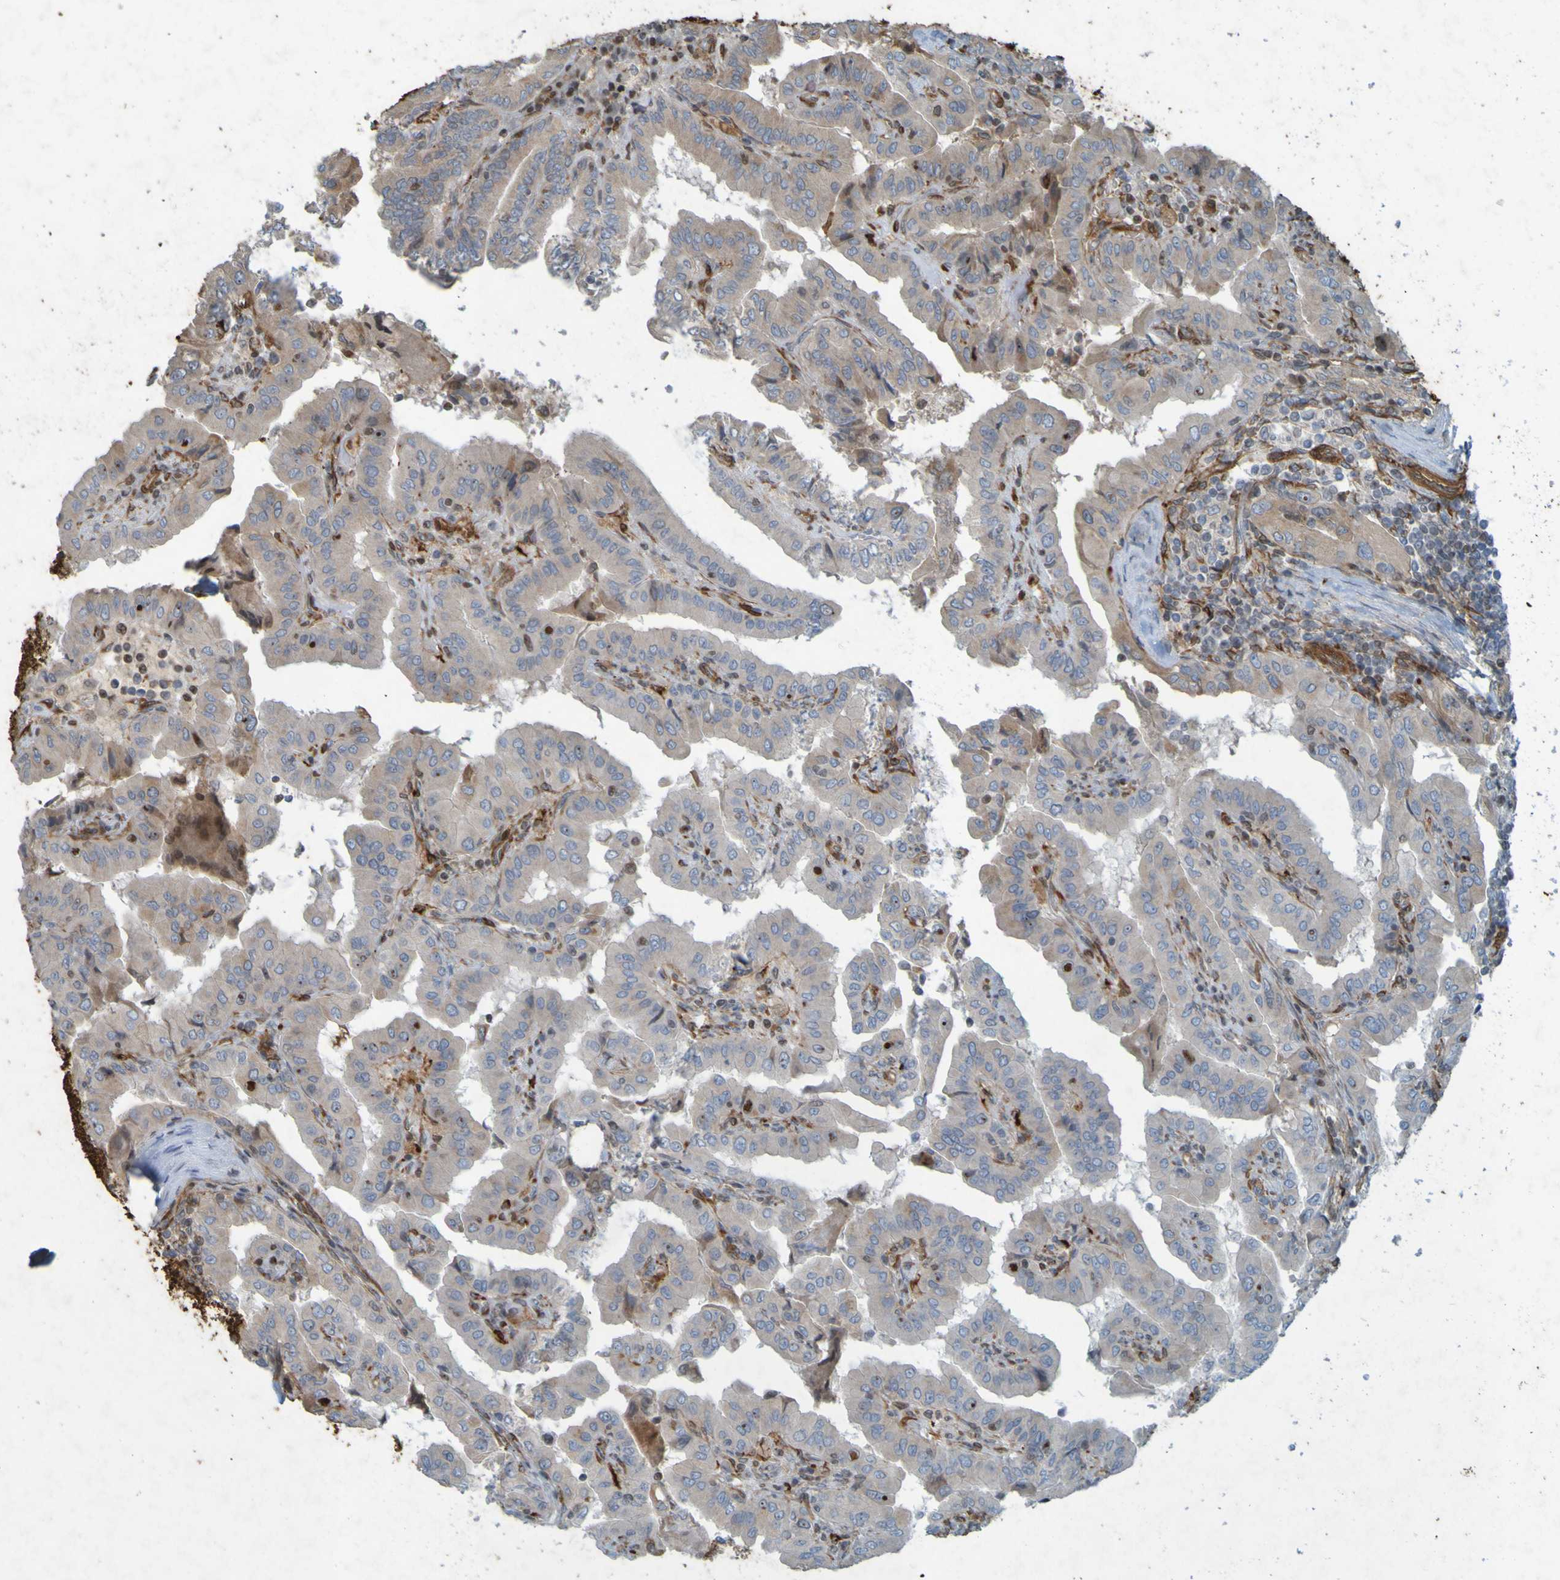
{"staining": {"intensity": "negative", "quantity": "none", "location": "none"}, "tissue": "thyroid cancer", "cell_type": "Tumor cells", "image_type": "cancer", "snomed": [{"axis": "morphology", "description": "Papillary adenocarcinoma, NOS"}, {"axis": "topography", "description": "Thyroid gland"}], "caption": "This is an immunohistochemistry (IHC) photomicrograph of thyroid papillary adenocarcinoma. There is no positivity in tumor cells.", "gene": "GUCY1A1", "patient": {"sex": "male", "age": 33}}